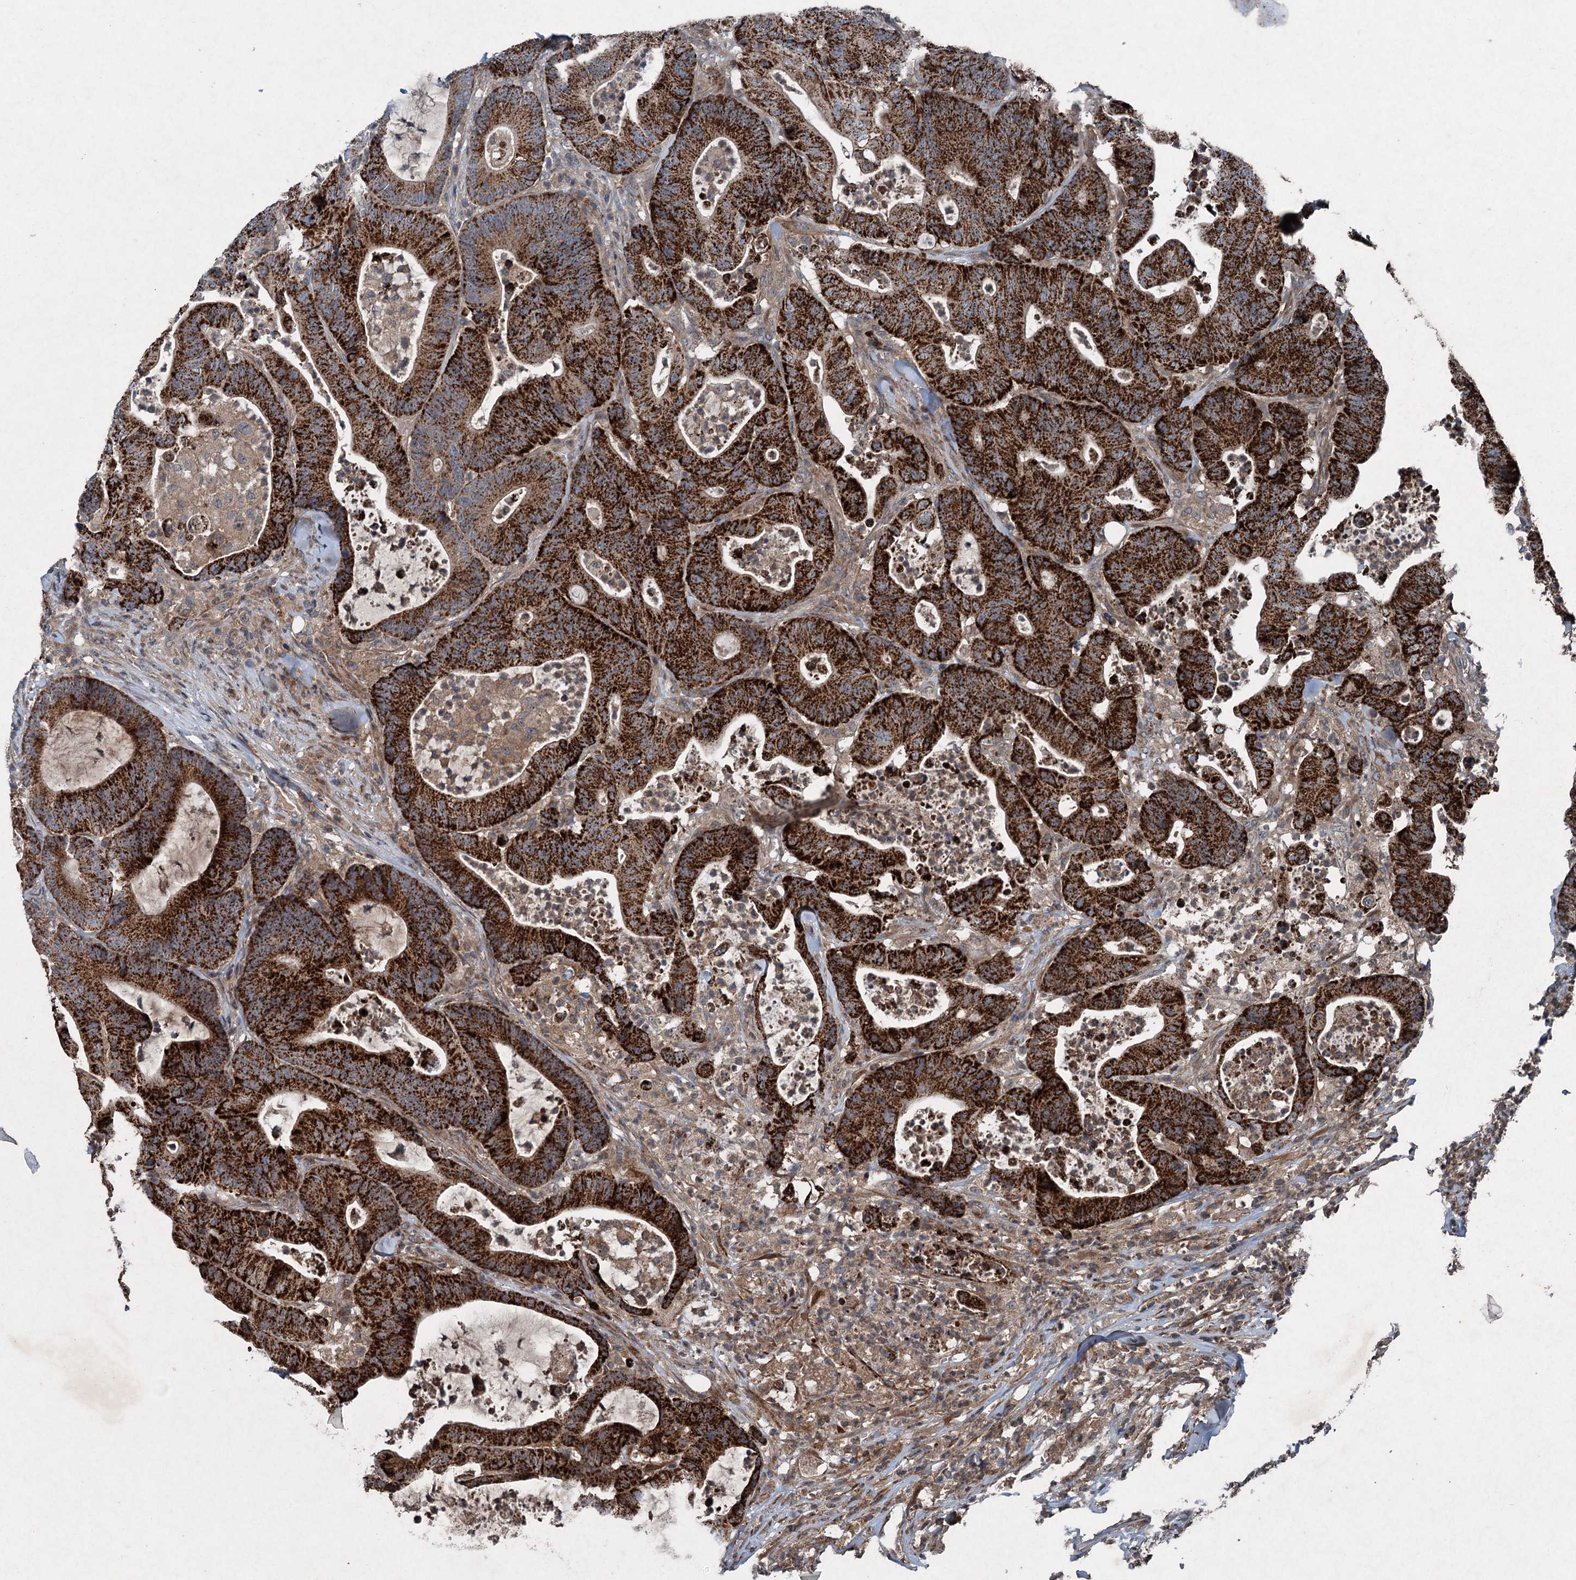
{"staining": {"intensity": "strong", "quantity": ">75%", "location": "cytoplasmic/membranous"}, "tissue": "colorectal cancer", "cell_type": "Tumor cells", "image_type": "cancer", "snomed": [{"axis": "morphology", "description": "Adenocarcinoma, NOS"}, {"axis": "topography", "description": "Colon"}], "caption": "Immunohistochemistry histopathology image of neoplastic tissue: colorectal cancer (adenocarcinoma) stained using IHC reveals high levels of strong protein expression localized specifically in the cytoplasmic/membranous of tumor cells, appearing as a cytoplasmic/membranous brown color.", "gene": "ALAS1", "patient": {"sex": "female", "age": 84}}